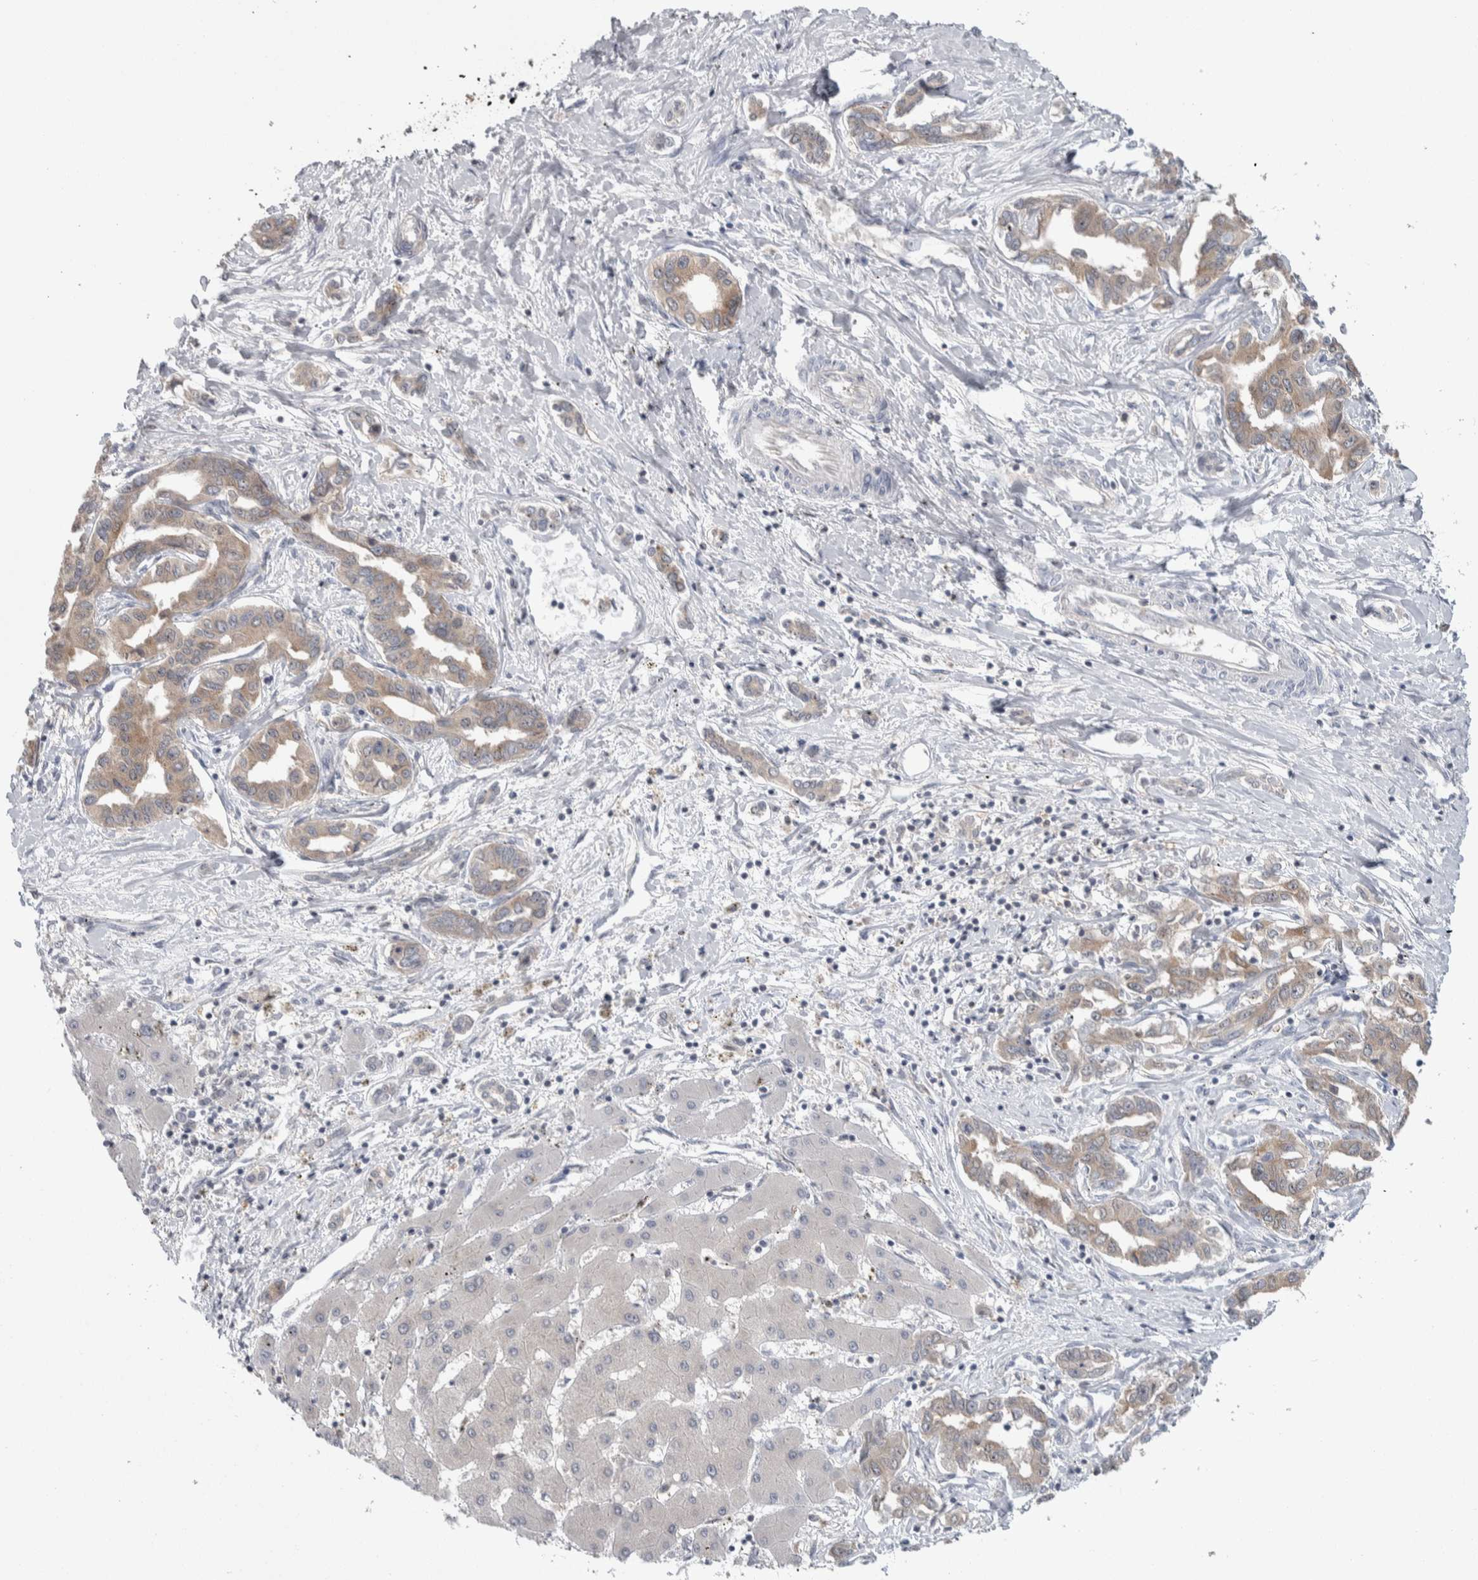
{"staining": {"intensity": "weak", "quantity": ">75%", "location": "cytoplasmic/membranous"}, "tissue": "liver cancer", "cell_type": "Tumor cells", "image_type": "cancer", "snomed": [{"axis": "morphology", "description": "Cholangiocarcinoma"}, {"axis": "topography", "description": "Liver"}], "caption": "There is low levels of weak cytoplasmic/membranous positivity in tumor cells of liver cancer (cholangiocarcinoma), as demonstrated by immunohistochemical staining (brown color).", "gene": "HTATIP2", "patient": {"sex": "male", "age": 59}}